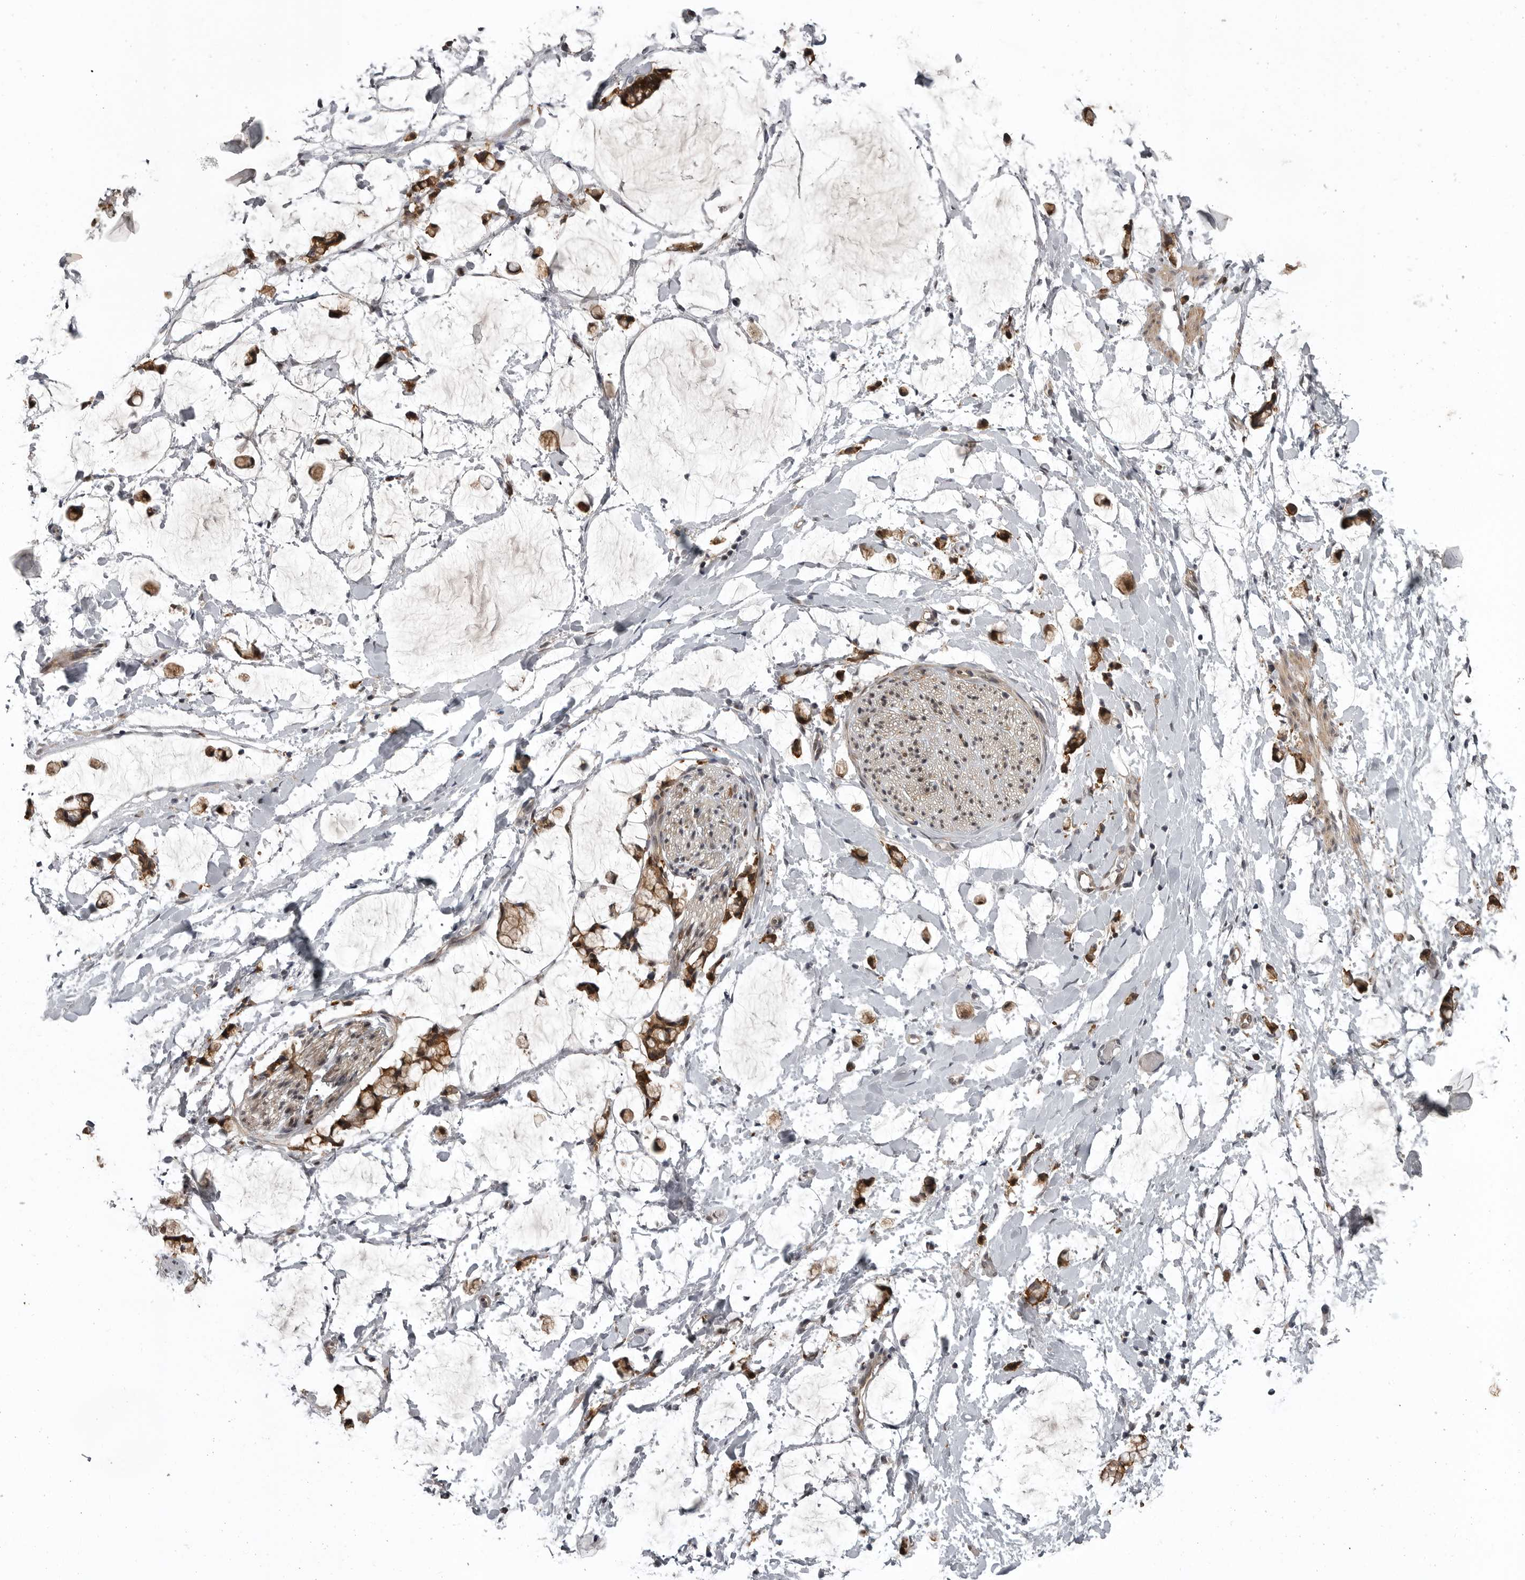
{"staining": {"intensity": "negative", "quantity": "none", "location": "none"}, "tissue": "adipose tissue", "cell_type": "Adipocytes", "image_type": "normal", "snomed": [{"axis": "morphology", "description": "Normal tissue, NOS"}, {"axis": "morphology", "description": "Adenocarcinoma, NOS"}, {"axis": "topography", "description": "Colon"}, {"axis": "topography", "description": "Peripheral nerve tissue"}], "caption": "IHC photomicrograph of benign adipose tissue: human adipose tissue stained with DAB exhibits no significant protein positivity in adipocytes. (Stains: DAB immunohistochemistry (IHC) with hematoxylin counter stain, Microscopy: brightfield microscopy at high magnification).", "gene": "SNX16", "patient": {"sex": "male", "age": 14}}